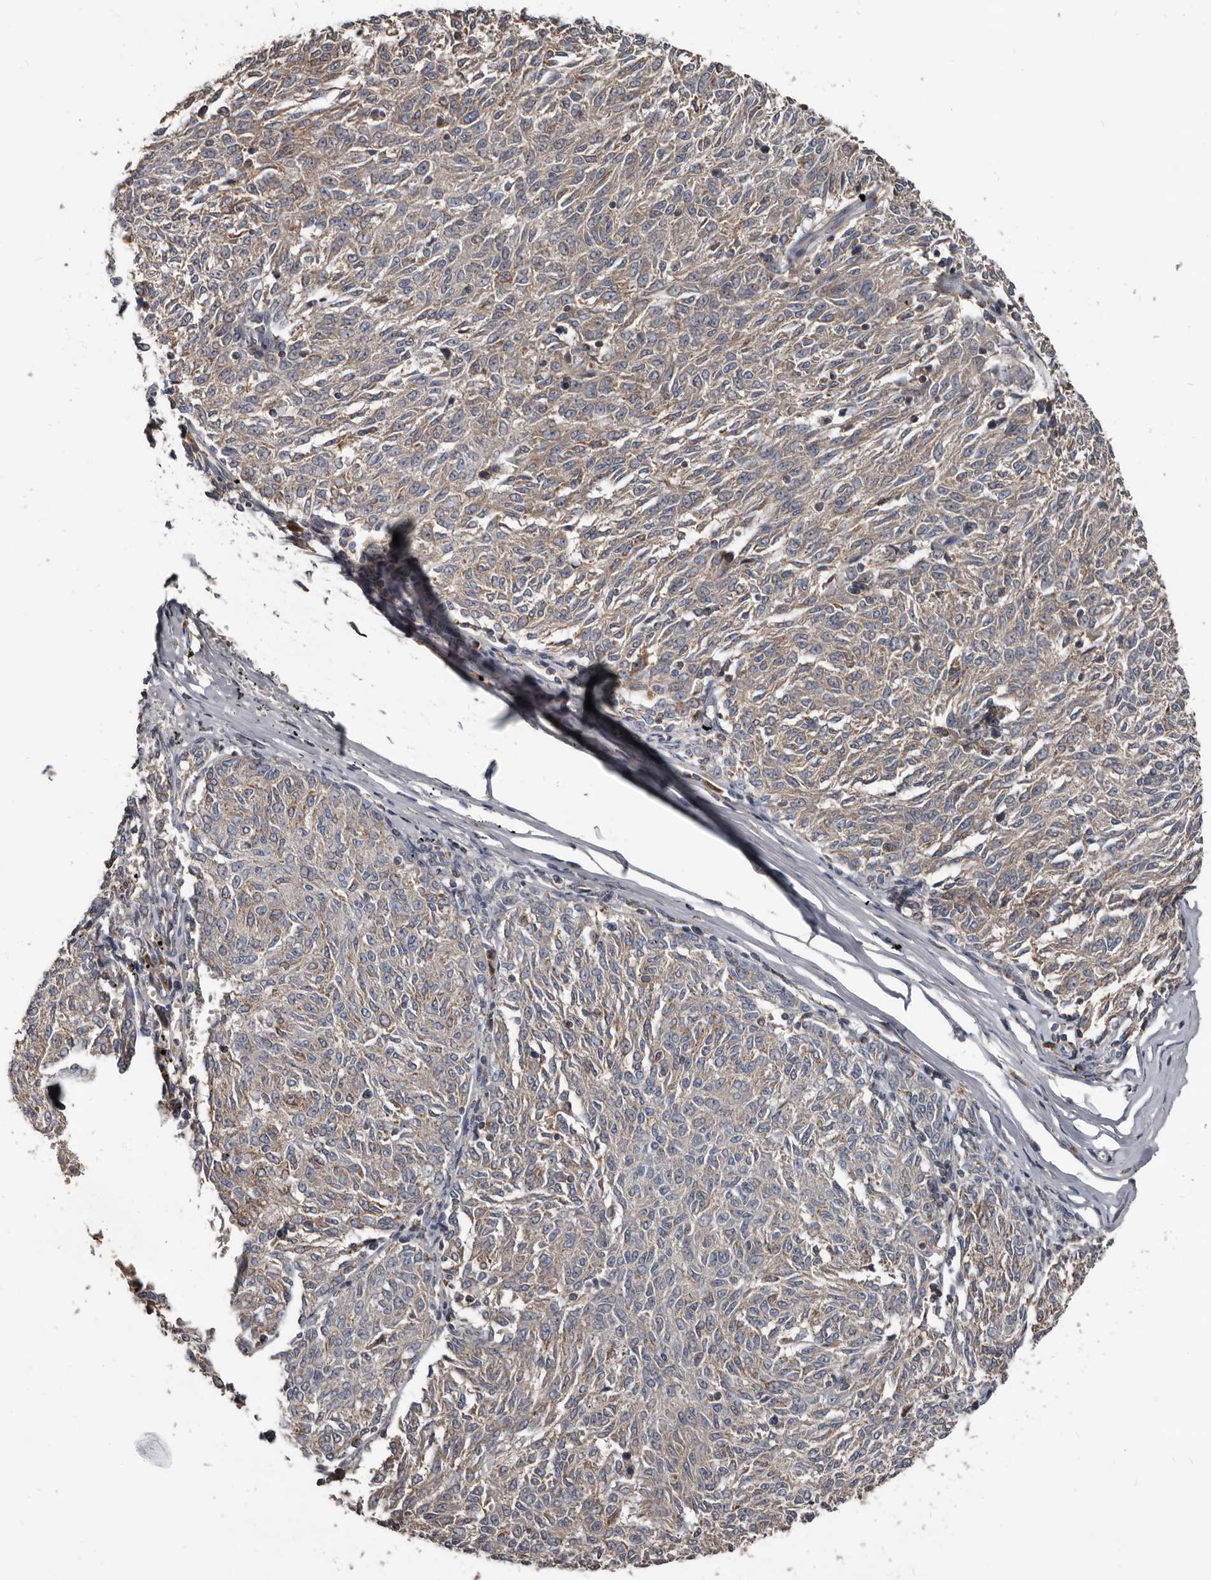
{"staining": {"intensity": "weak", "quantity": "25%-75%", "location": "cytoplasmic/membranous"}, "tissue": "melanoma", "cell_type": "Tumor cells", "image_type": "cancer", "snomed": [{"axis": "morphology", "description": "Malignant melanoma, NOS"}, {"axis": "topography", "description": "Skin"}], "caption": "Human melanoma stained with a protein marker shows weak staining in tumor cells.", "gene": "GREB1", "patient": {"sex": "female", "age": 72}}